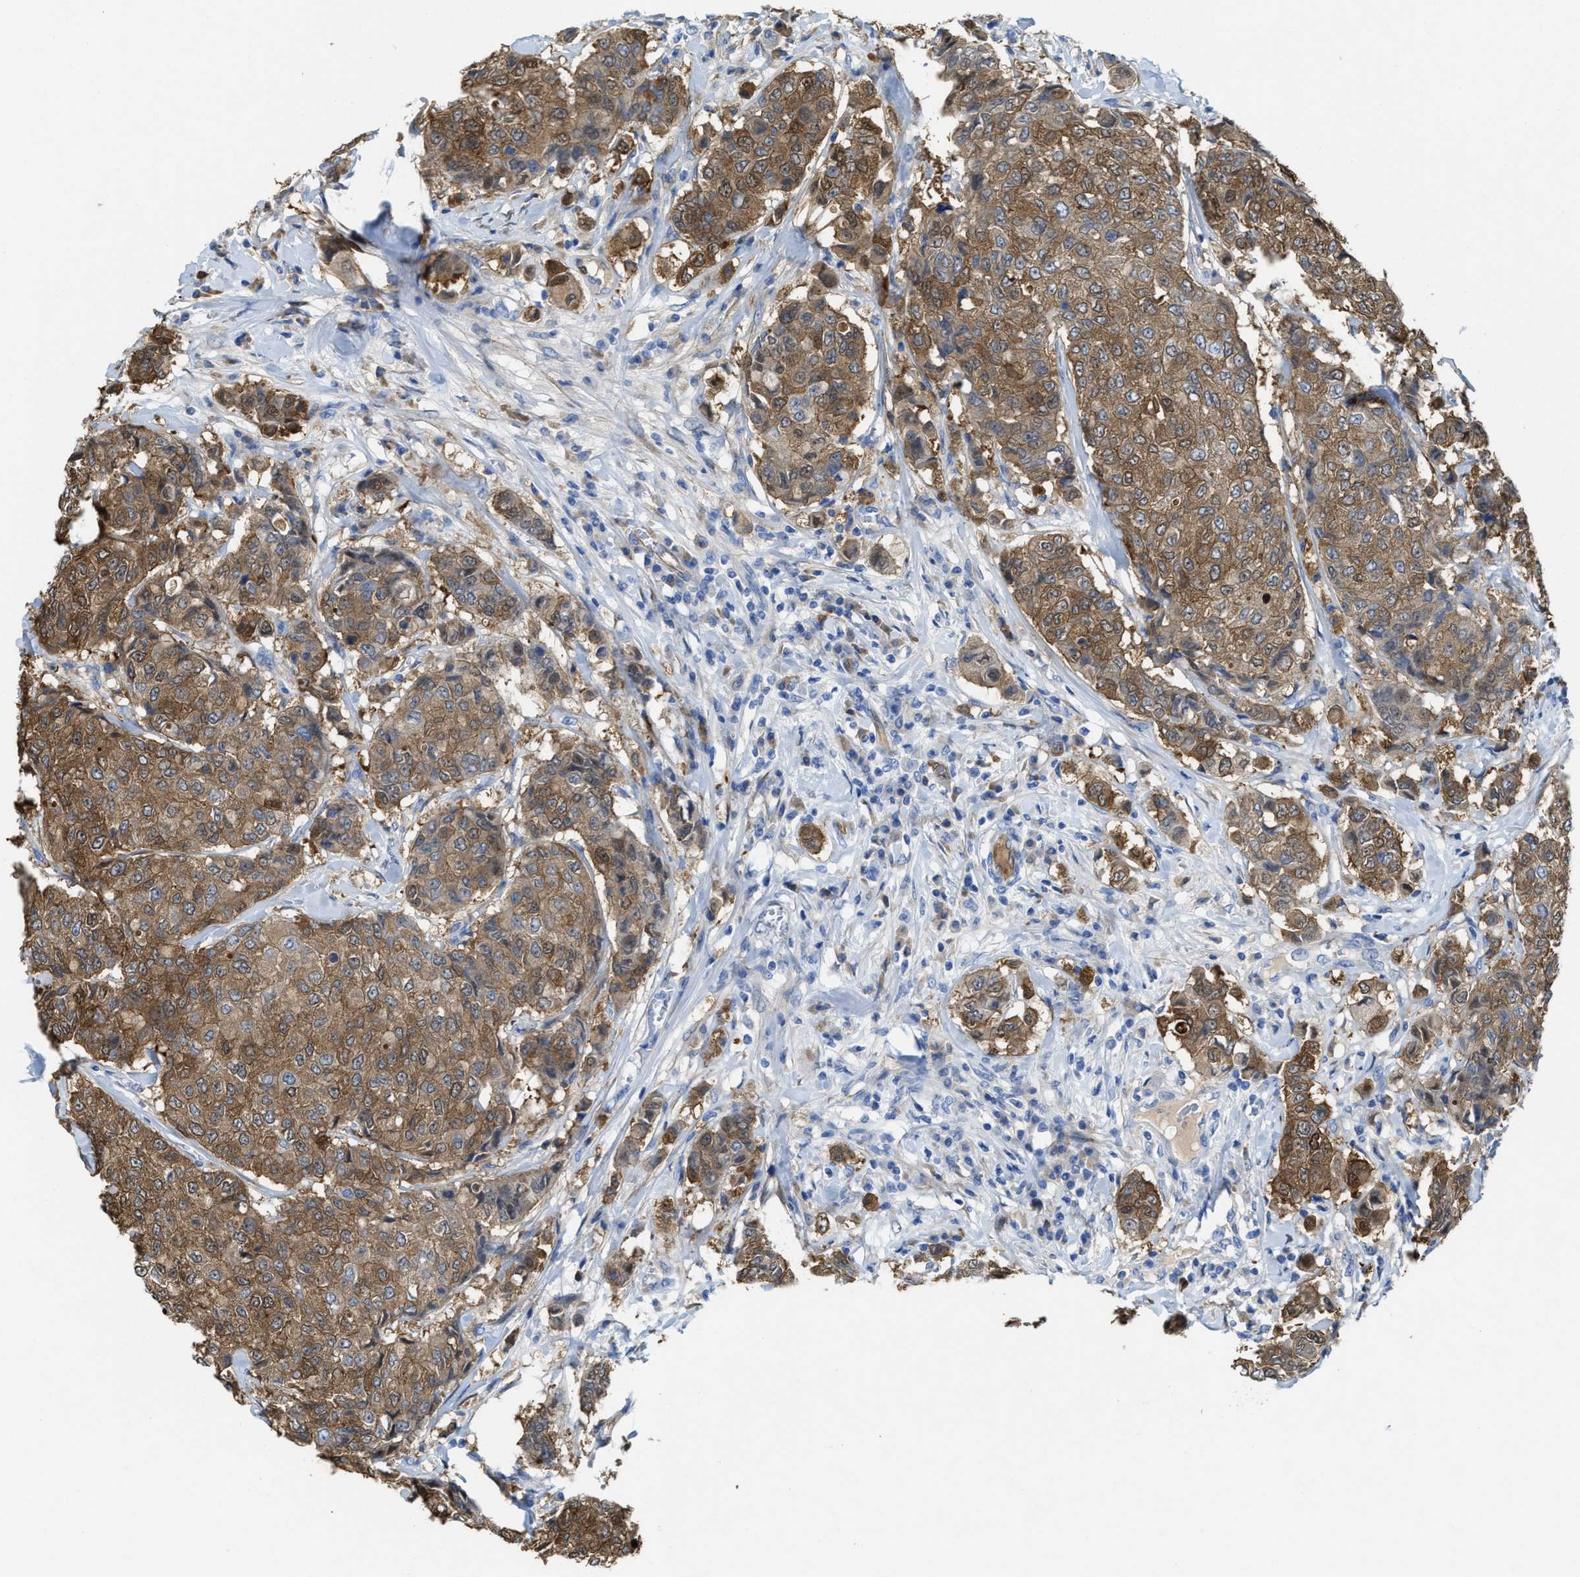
{"staining": {"intensity": "moderate", "quantity": ">75%", "location": "cytoplasmic/membranous"}, "tissue": "breast cancer", "cell_type": "Tumor cells", "image_type": "cancer", "snomed": [{"axis": "morphology", "description": "Duct carcinoma"}, {"axis": "topography", "description": "Breast"}], "caption": "Moderate cytoplasmic/membranous positivity for a protein is present in about >75% of tumor cells of breast cancer (invasive ductal carcinoma) using IHC.", "gene": "ASS1", "patient": {"sex": "female", "age": 27}}